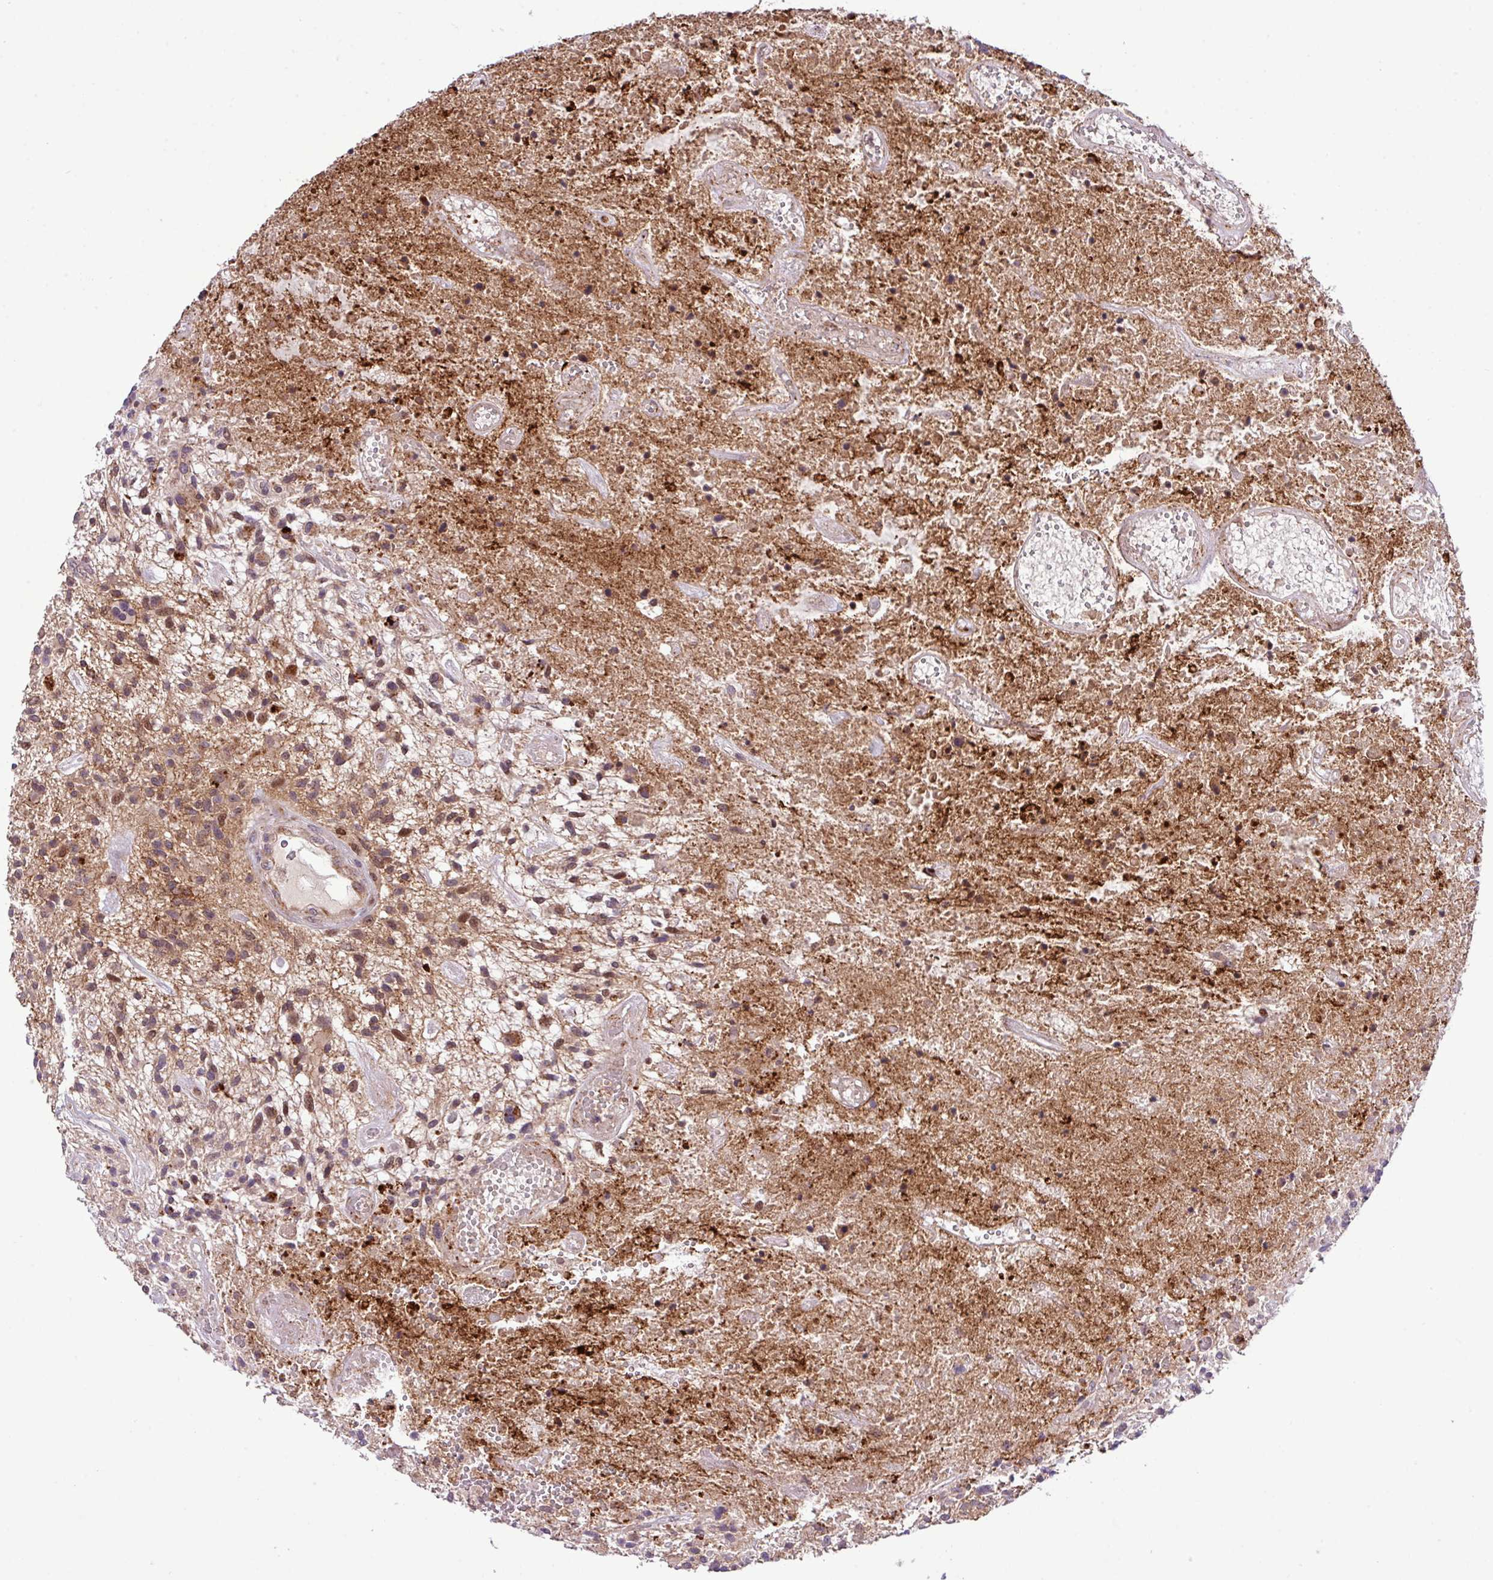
{"staining": {"intensity": "weak", "quantity": ">75%", "location": "cytoplasmic/membranous"}, "tissue": "glioma", "cell_type": "Tumor cells", "image_type": "cancer", "snomed": [{"axis": "morphology", "description": "Glioma, malignant, High grade"}, {"axis": "topography", "description": "Brain"}], "caption": "The histopathology image displays staining of malignant glioma (high-grade), revealing weak cytoplasmic/membranous protein staining (brown color) within tumor cells.", "gene": "B3GNT9", "patient": {"sex": "male", "age": 47}}